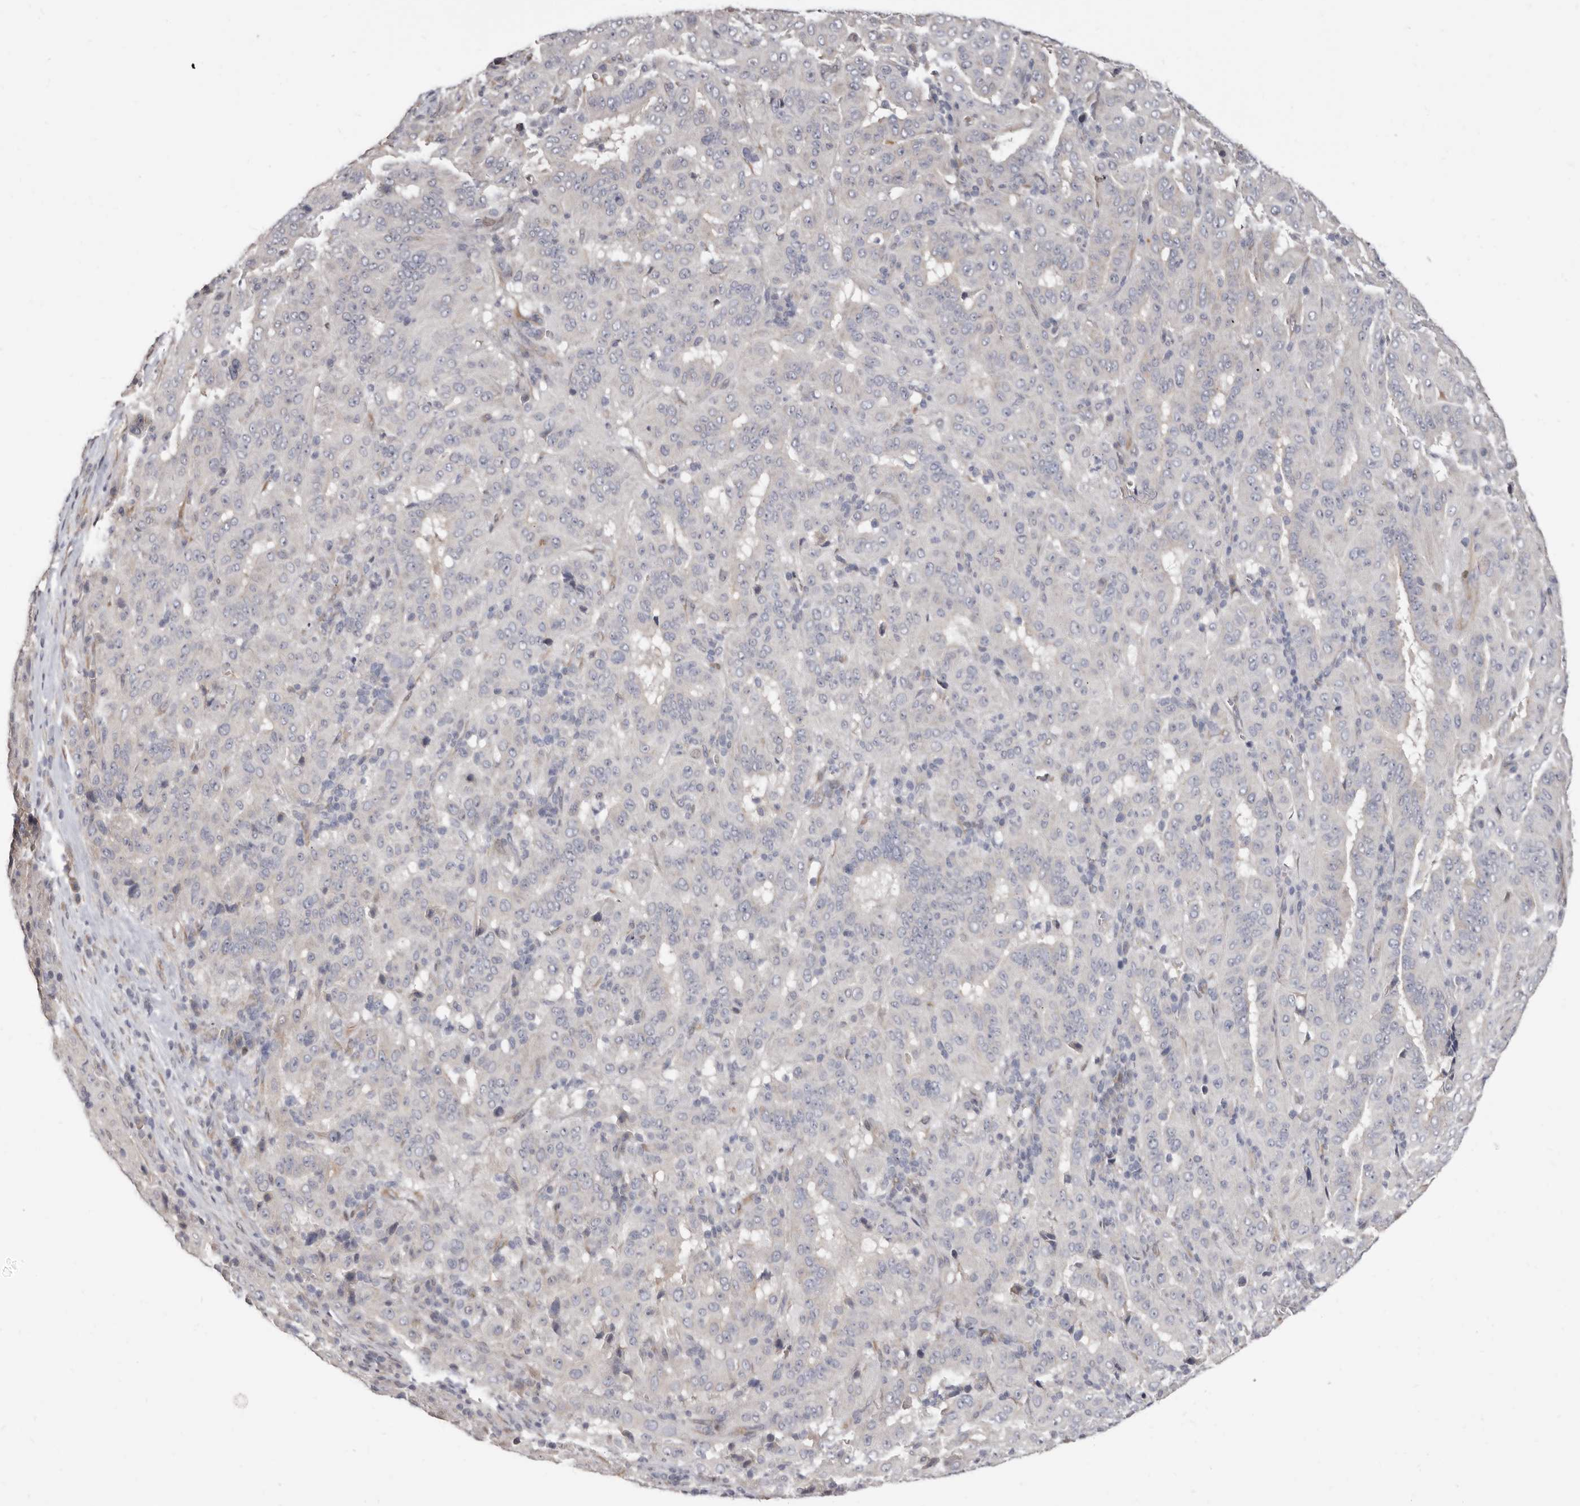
{"staining": {"intensity": "negative", "quantity": "none", "location": "none"}, "tissue": "pancreatic cancer", "cell_type": "Tumor cells", "image_type": "cancer", "snomed": [{"axis": "morphology", "description": "Adenocarcinoma, NOS"}, {"axis": "topography", "description": "Pancreas"}], "caption": "This is a micrograph of IHC staining of pancreatic cancer, which shows no expression in tumor cells.", "gene": "KHDRBS2", "patient": {"sex": "male", "age": 63}}